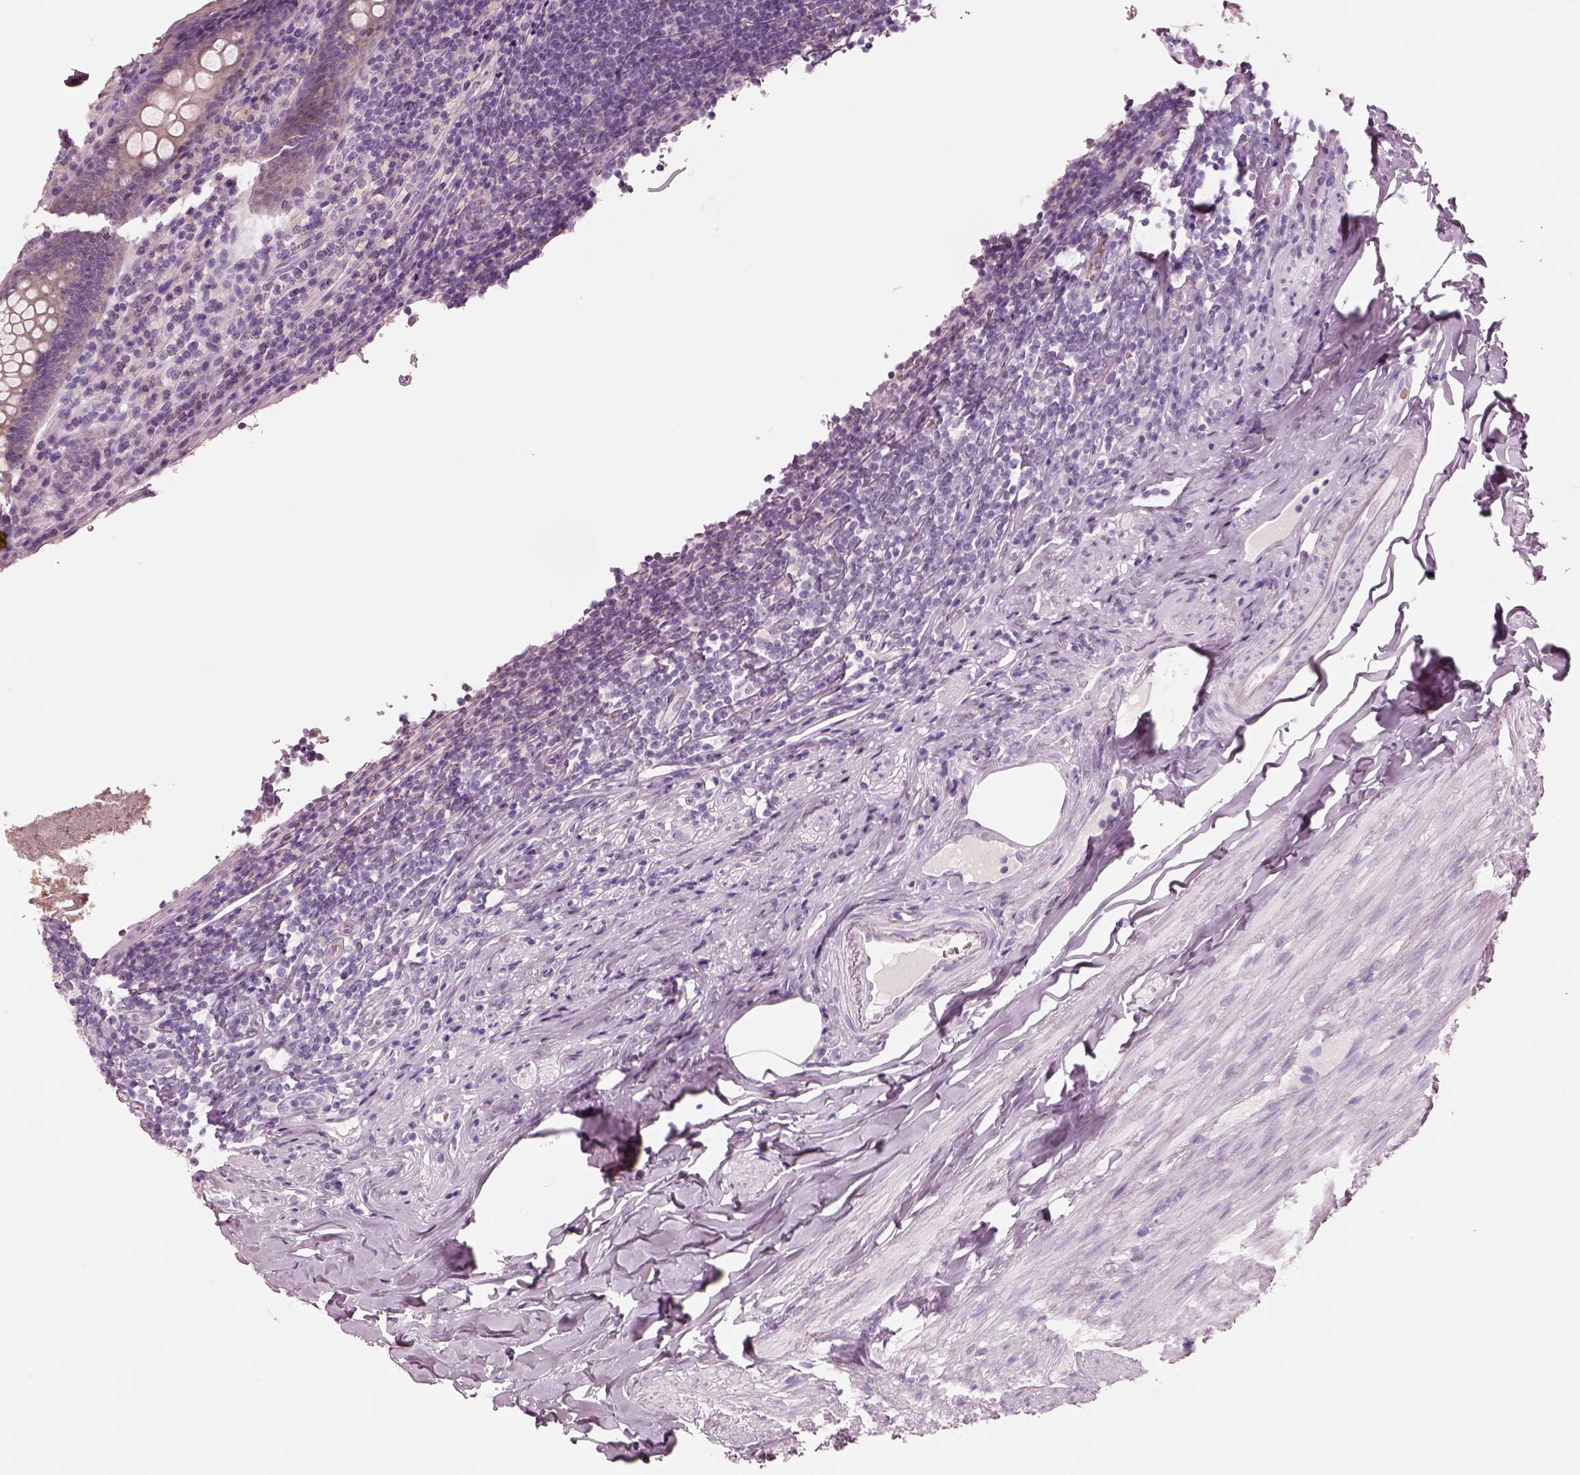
{"staining": {"intensity": "negative", "quantity": "none", "location": "none"}, "tissue": "appendix", "cell_type": "Glandular cells", "image_type": "normal", "snomed": [{"axis": "morphology", "description": "Normal tissue, NOS"}, {"axis": "topography", "description": "Appendix"}], "caption": "Appendix stained for a protein using IHC demonstrates no positivity glandular cells.", "gene": "ELSPBP1", "patient": {"sex": "male", "age": 47}}